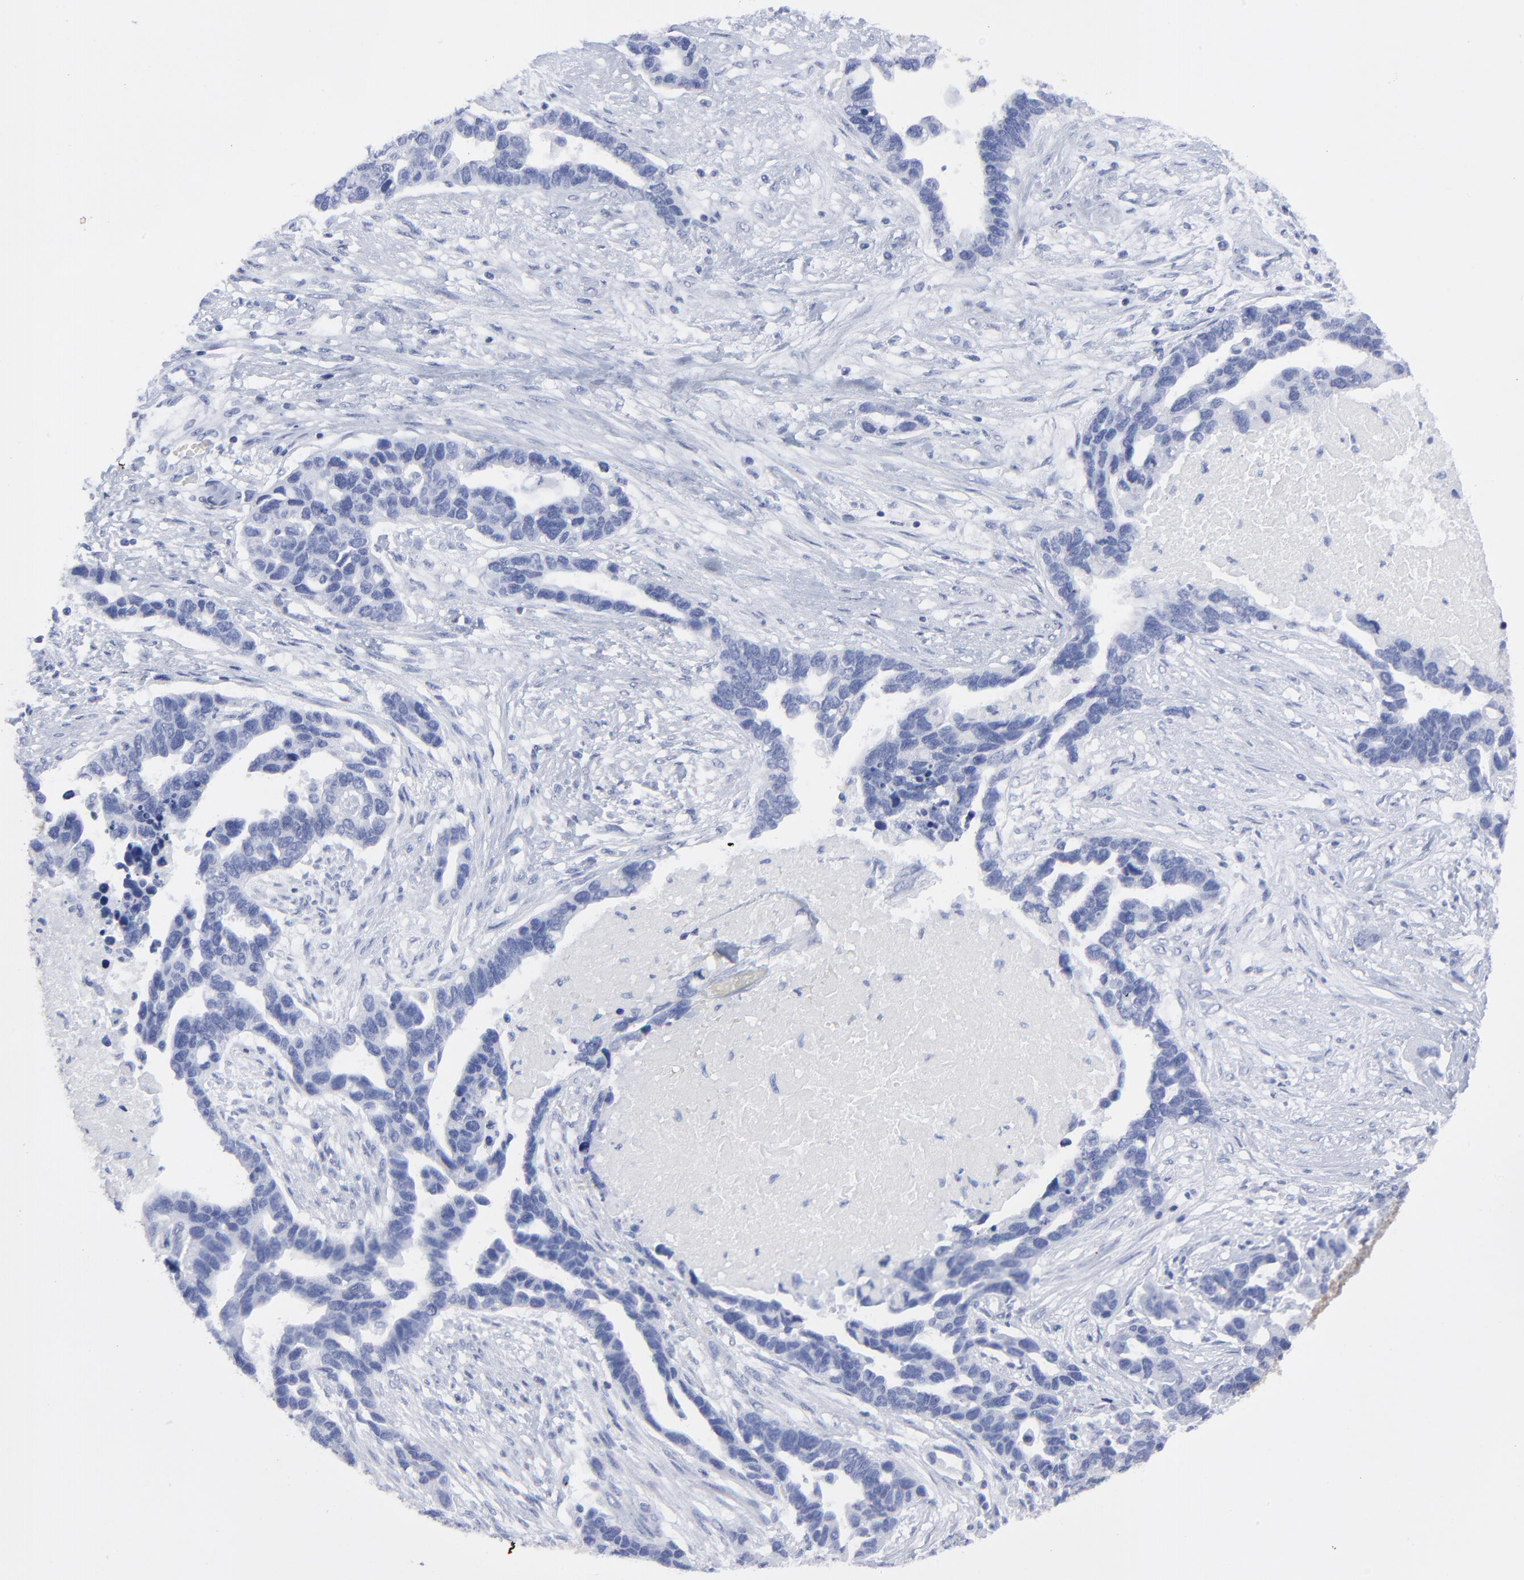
{"staining": {"intensity": "negative", "quantity": "none", "location": "none"}, "tissue": "ovarian cancer", "cell_type": "Tumor cells", "image_type": "cancer", "snomed": [{"axis": "morphology", "description": "Cystadenocarcinoma, serous, NOS"}, {"axis": "topography", "description": "Ovary"}], "caption": "Immunohistochemistry image of neoplastic tissue: ovarian cancer stained with DAB displays no significant protein positivity in tumor cells.", "gene": "CNTN3", "patient": {"sex": "female", "age": 54}}